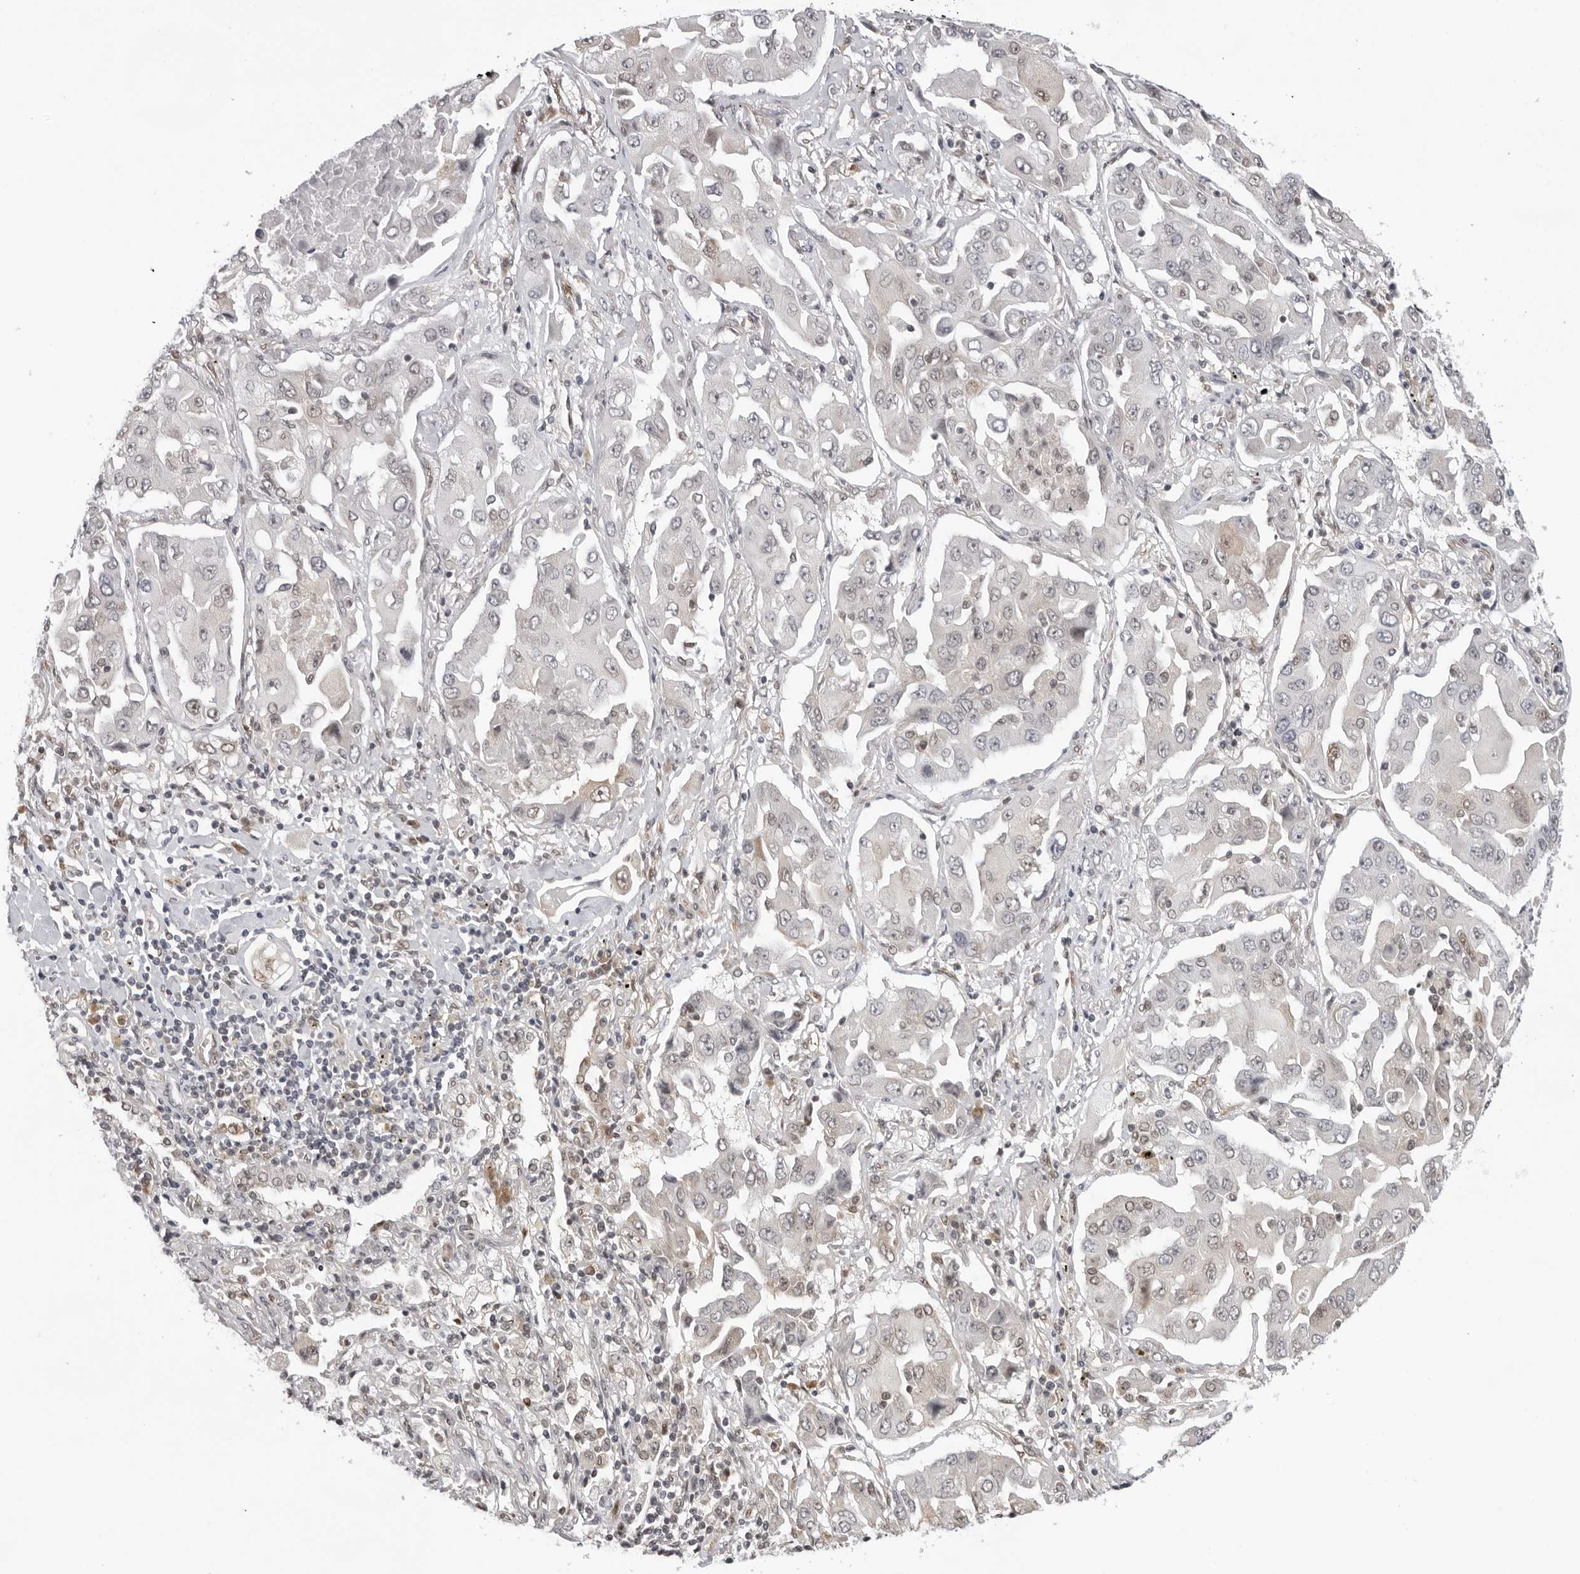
{"staining": {"intensity": "weak", "quantity": "<25%", "location": "cytoplasmic/membranous"}, "tissue": "lung cancer", "cell_type": "Tumor cells", "image_type": "cancer", "snomed": [{"axis": "morphology", "description": "Adenocarcinoma, NOS"}, {"axis": "topography", "description": "Lung"}], "caption": "Image shows no significant protein expression in tumor cells of adenocarcinoma (lung).", "gene": "CASP7", "patient": {"sex": "female", "age": 65}}